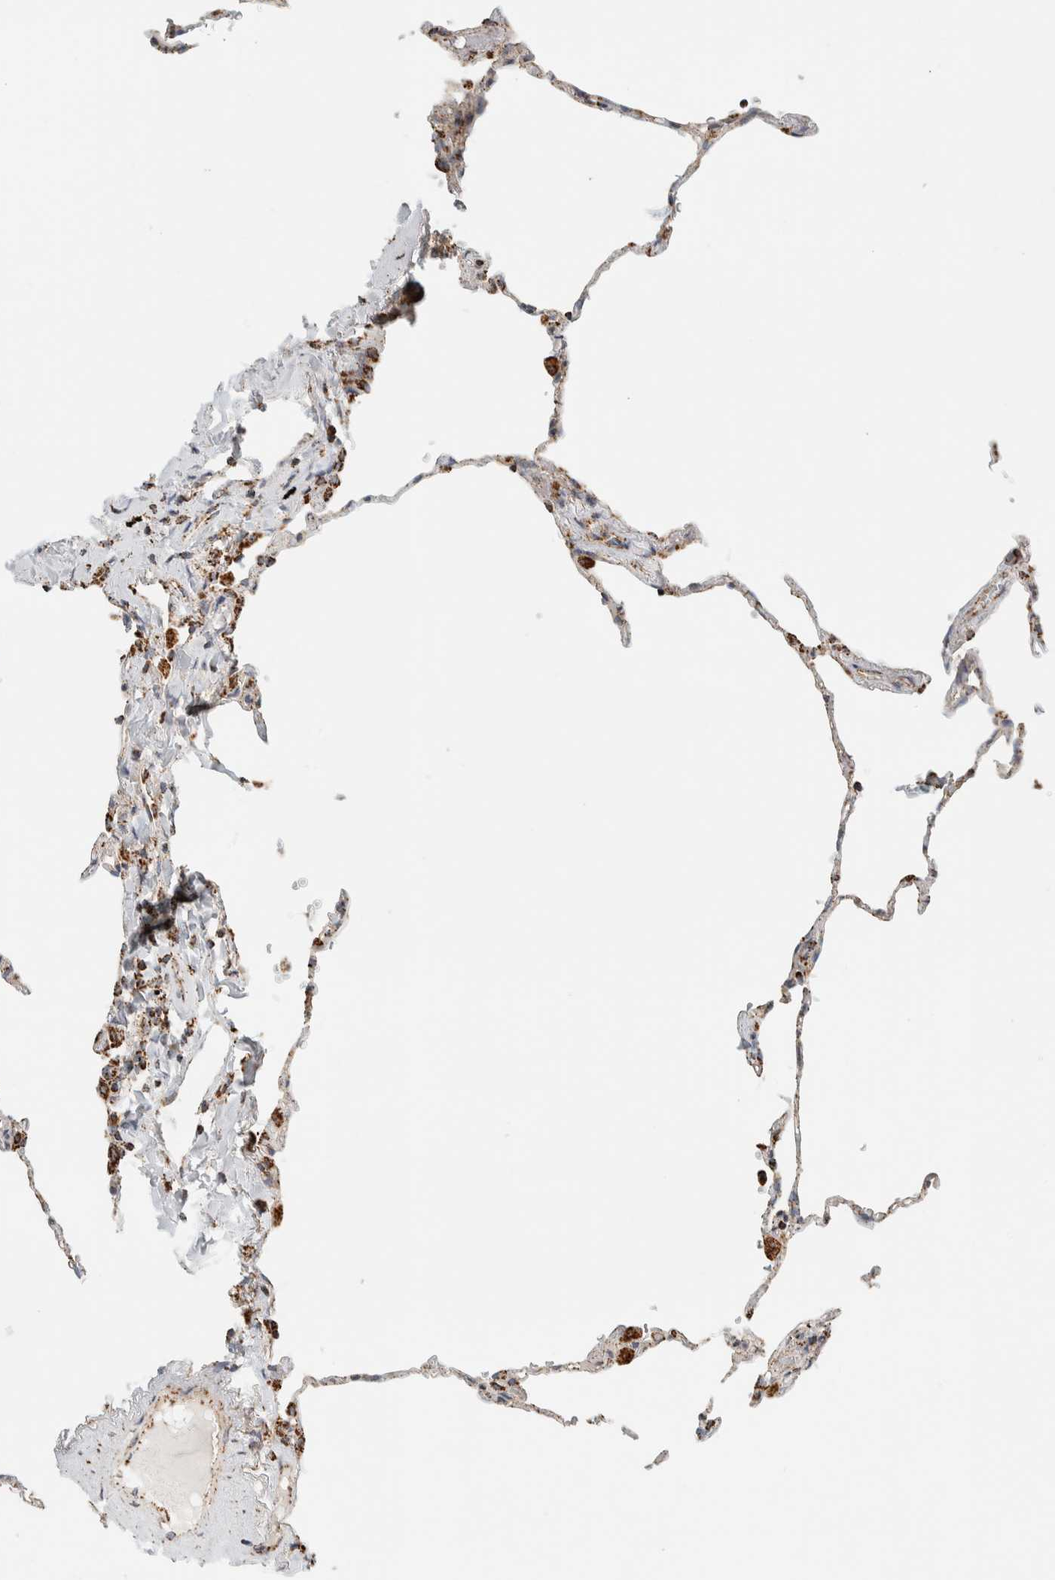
{"staining": {"intensity": "moderate", "quantity": ">75%", "location": "cytoplasmic/membranous"}, "tissue": "lung", "cell_type": "Alveolar cells", "image_type": "normal", "snomed": [{"axis": "morphology", "description": "Normal tissue, NOS"}, {"axis": "topography", "description": "Lung"}], "caption": "IHC (DAB) staining of unremarkable human lung demonstrates moderate cytoplasmic/membranous protein positivity in approximately >75% of alveolar cells. (DAB = brown stain, brightfield microscopy at high magnification).", "gene": "ZNF454", "patient": {"sex": "male", "age": 59}}